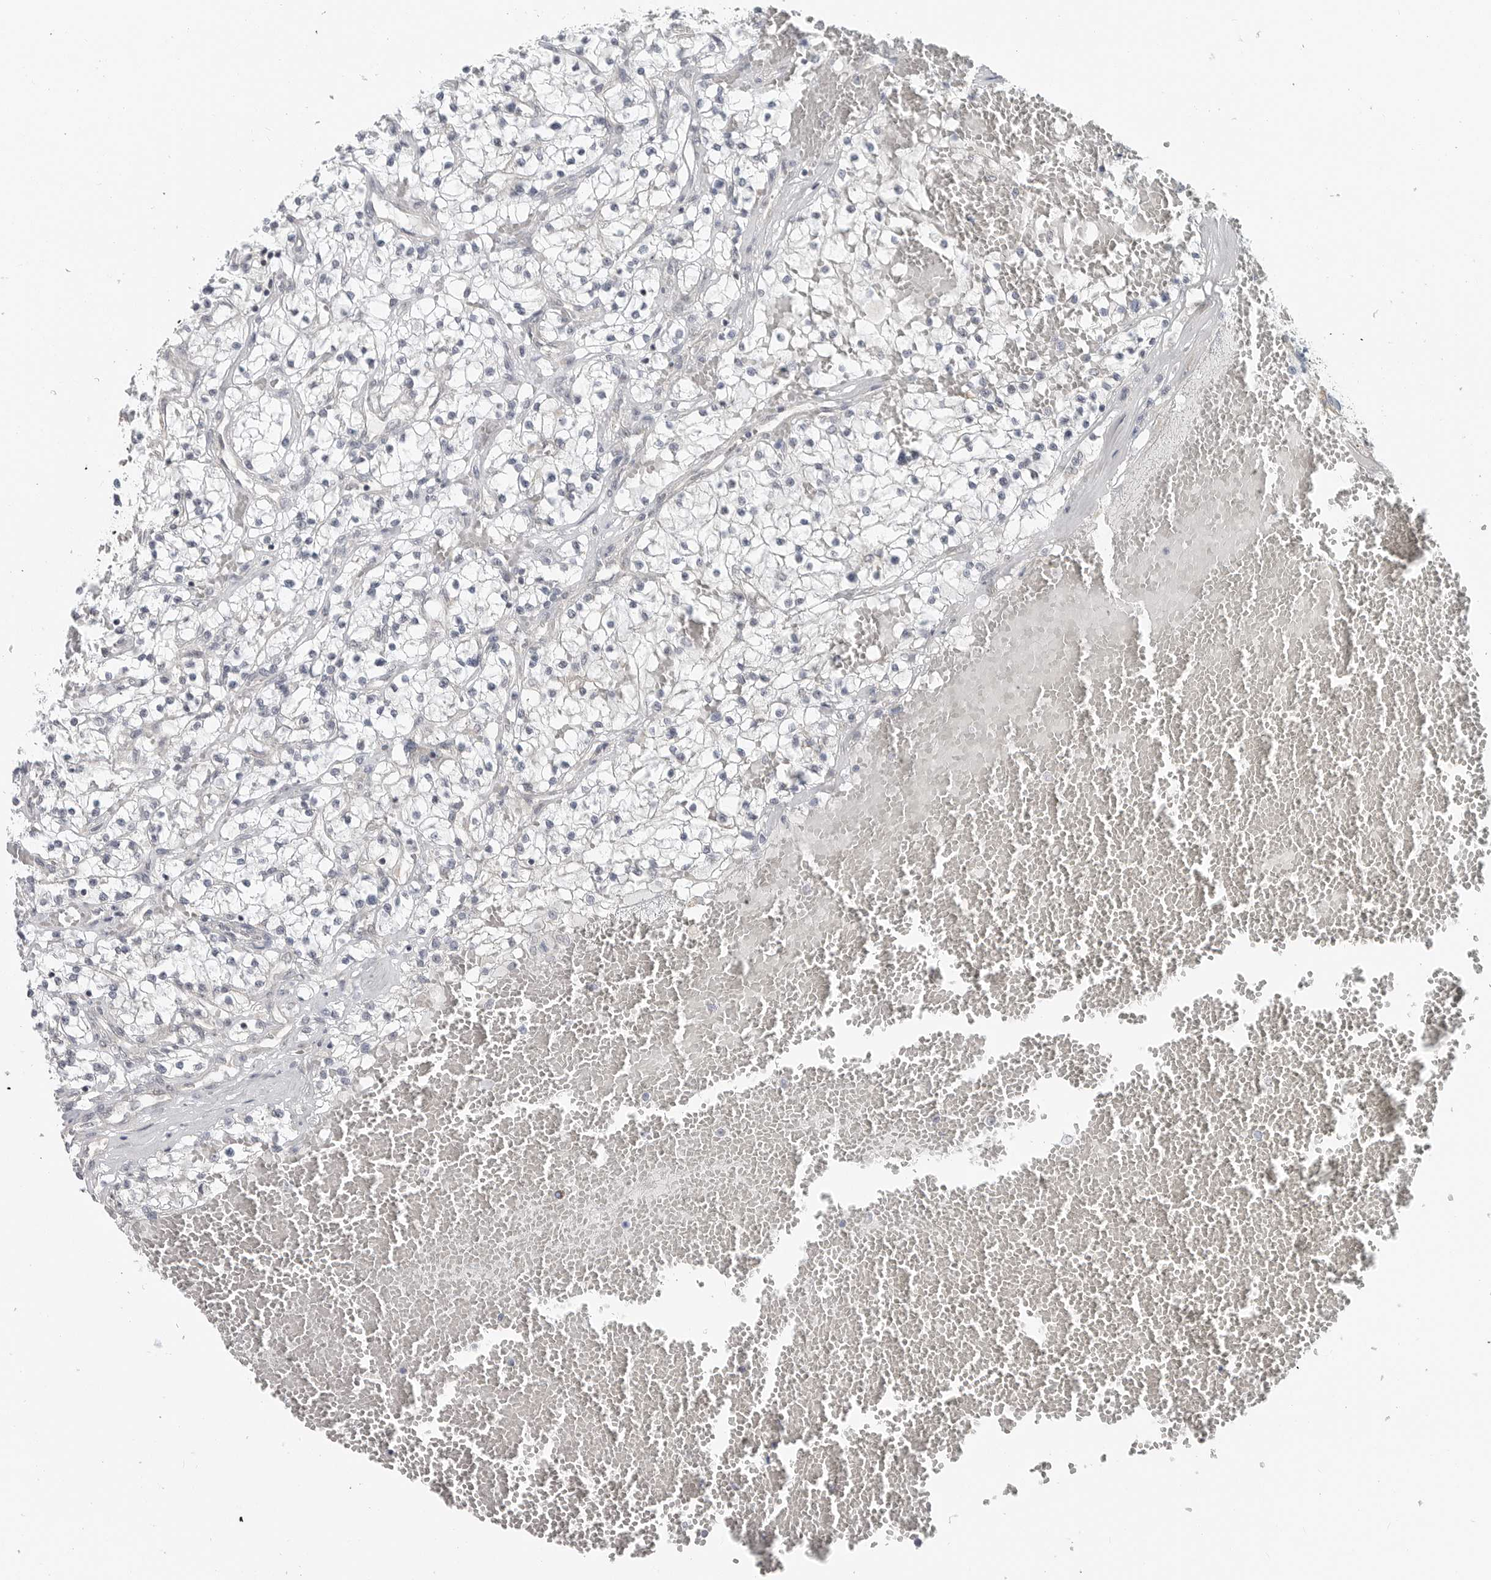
{"staining": {"intensity": "negative", "quantity": "none", "location": "none"}, "tissue": "renal cancer", "cell_type": "Tumor cells", "image_type": "cancer", "snomed": [{"axis": "morphology", "description": "Normal tissue, NOS"}, {"axis": "morphology", "description": "Adenocarcinoma, NOS"}, {"axis": "topography", "description": "Kidney"}], "caption": "There is no significant staining in tumor cells of adenocarcinoma (renal). (DAB immunohistochemistry with hematoxylin counter stain).", "gene": "IL12RB2", "patient": {"sex": "male", "age": 68}}